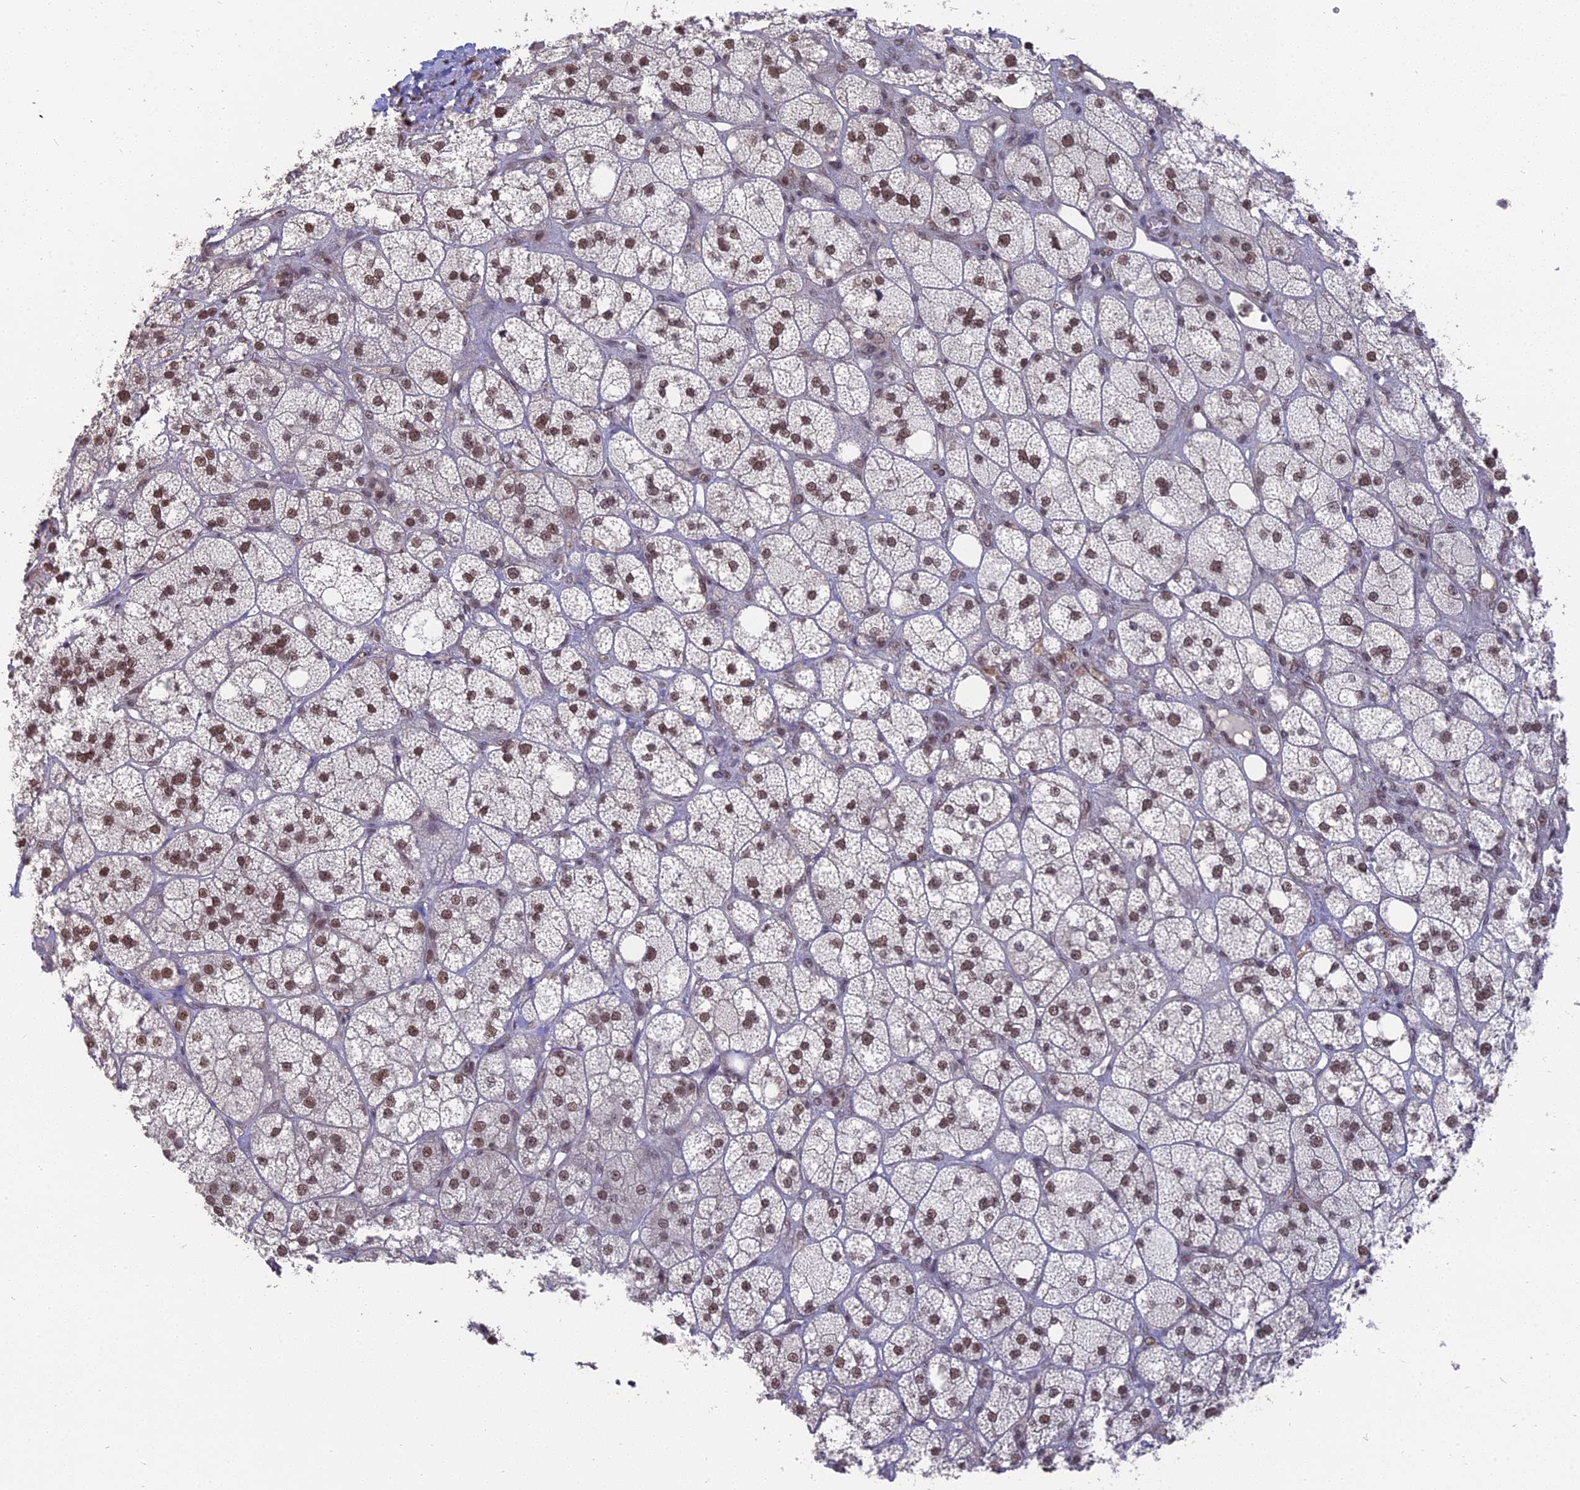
{"staining": {"intensity": "strong", "quantity": "25%-75%", "location": "nuclear"}, "tissue": "adrenal gland", "cell_type": "Glandular cells", "image_type": "normal", "snomed": [{"axis": "morphology", "description": "Normal tissue, NOS"}, {"axis": "topography", "description": "Adrenal gland"}], "caption": "A brown stain labels strong nuclear expression of a protein in glandular cells of normal adrenal gland.", "gene": "NR1H3", "patient": {"sex": "male", "age": 61}}